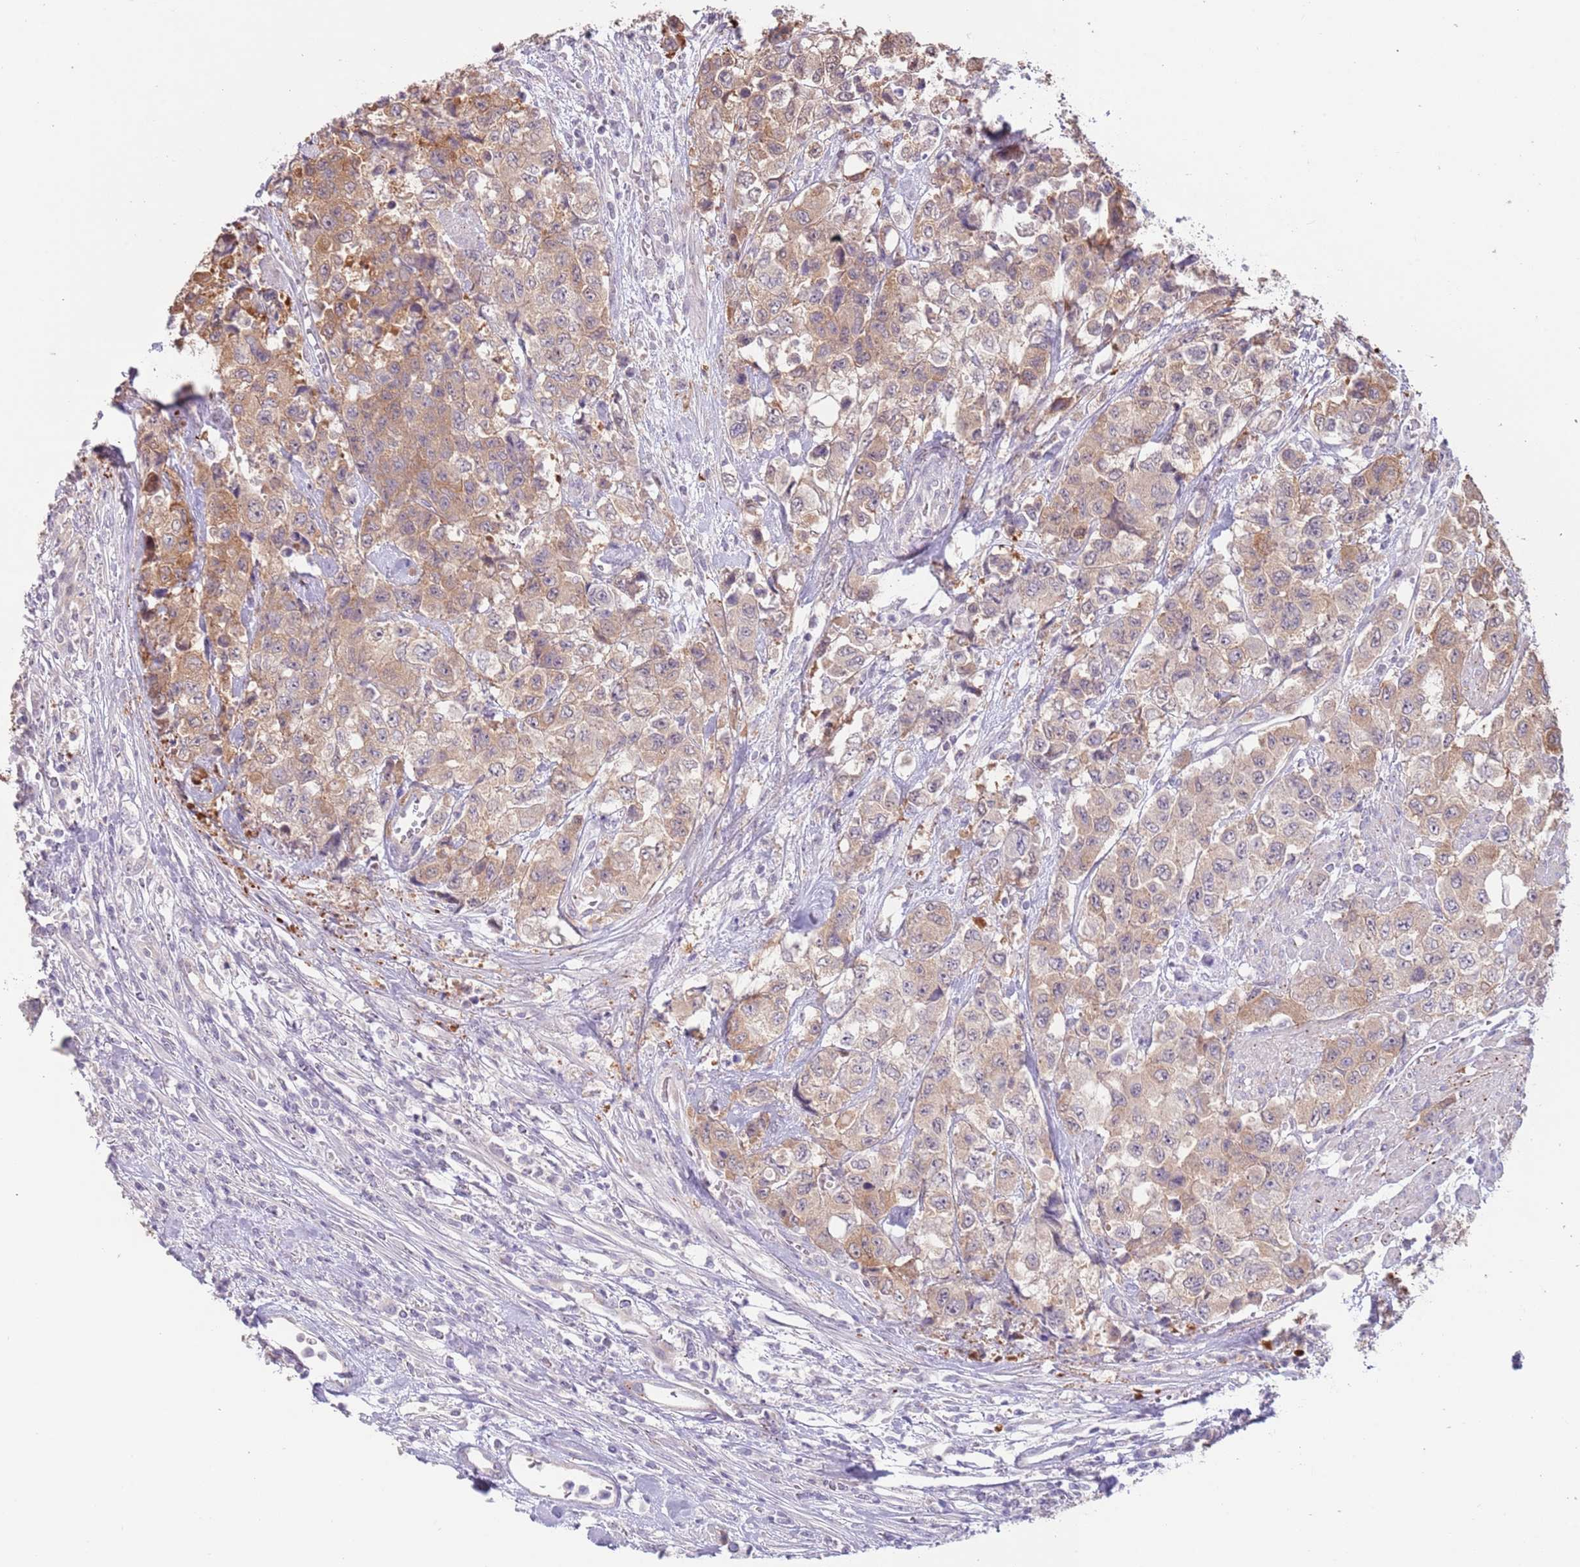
{"staining": {"intensity": "moderate", "quantity": ">75%", "location": "cytoplasmic/membranous"}, "tissue": "urothelial cancer", "cell_type": "Tumor cells", "image_type": "cancer", "snomed": [{"axis": "morphology", "description": "Urothelial carcinoma, High grade"}, {"axis": "topography", "description": "Urinary bladder"}], "caption": "An image of urothelial cancer stained for a protein exhibits moderate cytoplasmic/membranous brown staining in tumor cells.", "gene": "LDHD", "patient": {"sex": "female", "age": 78}}